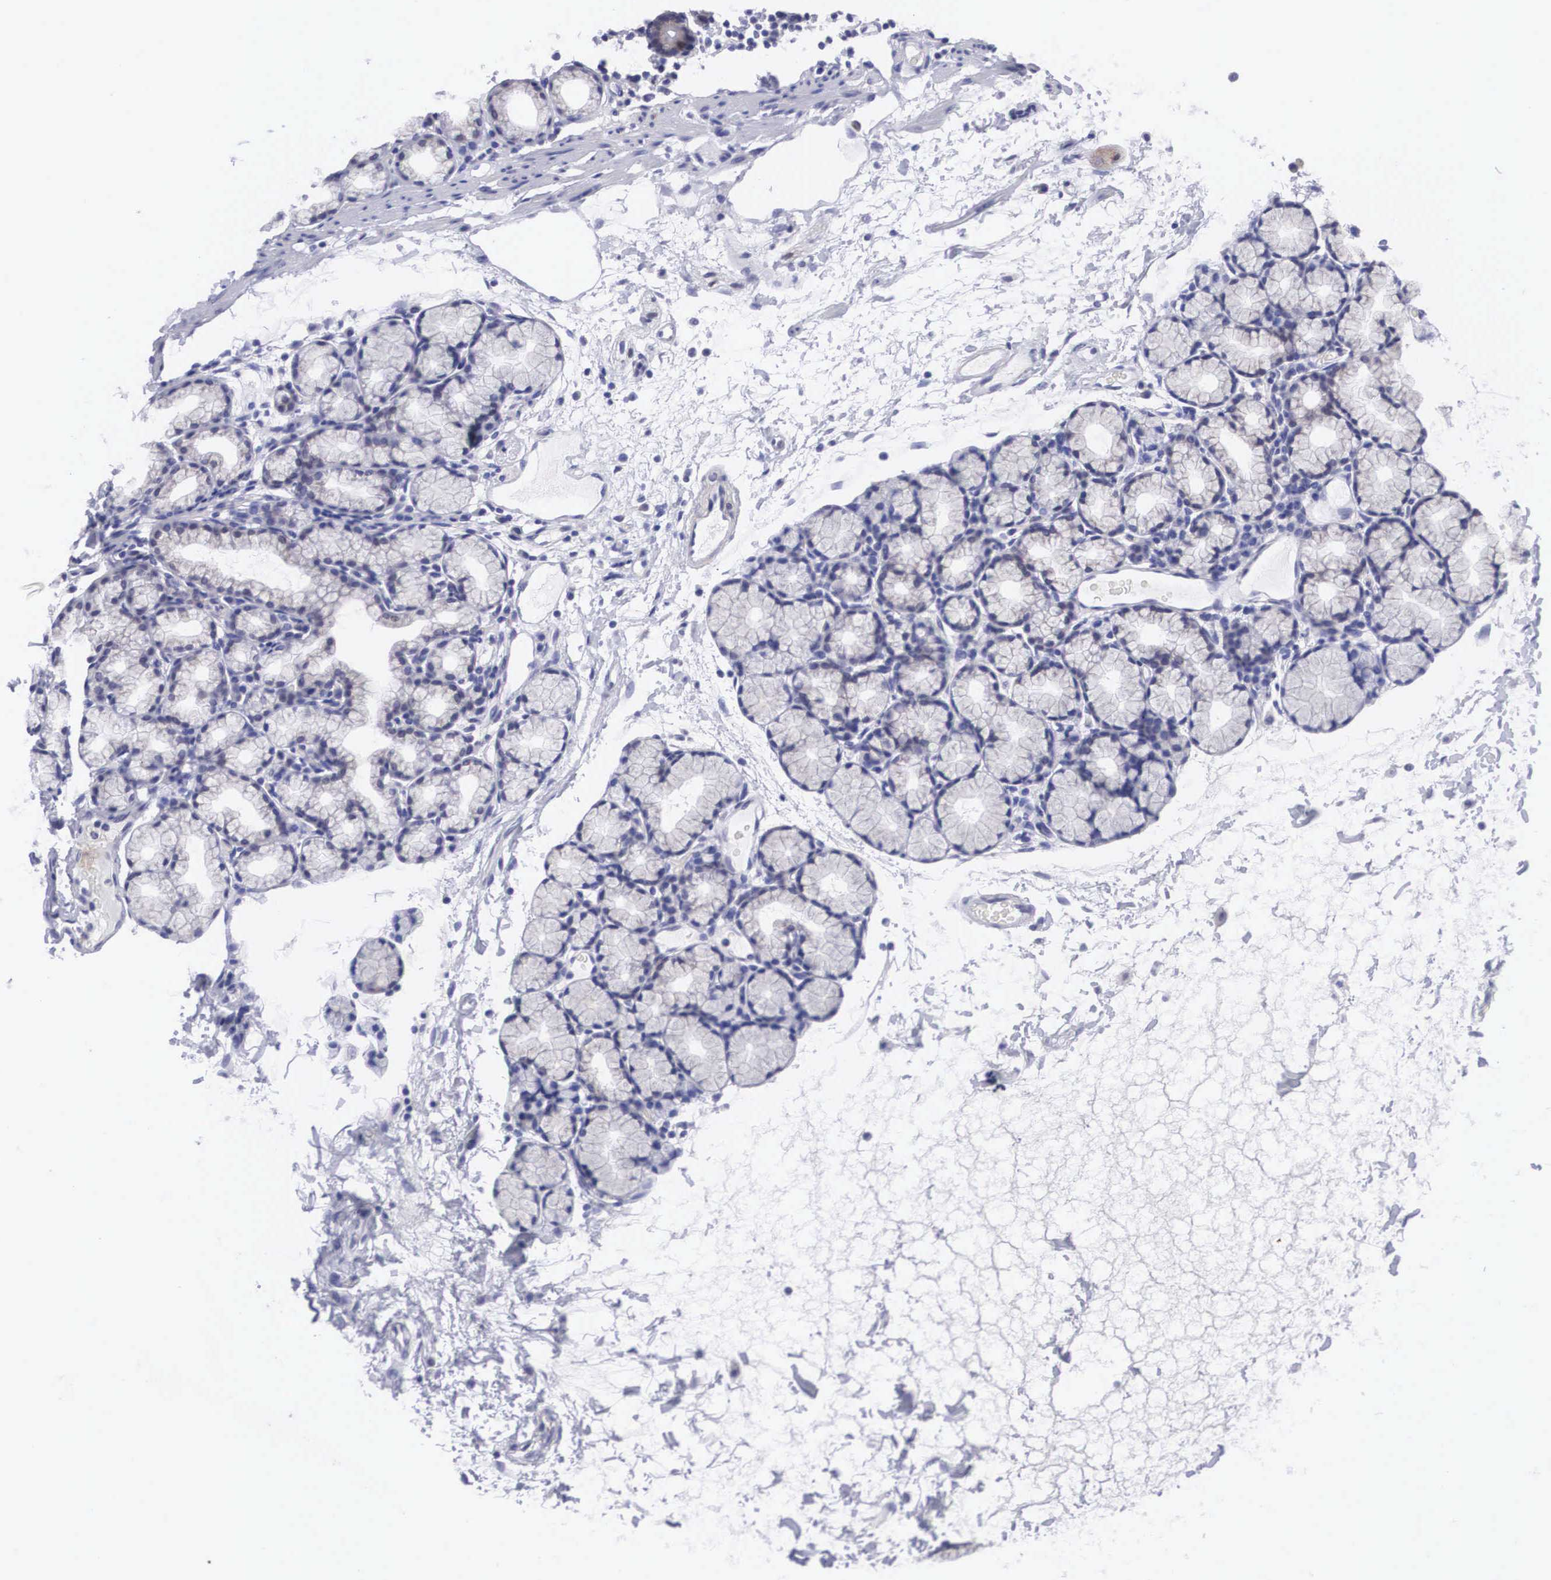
{"staining": {"intensity": "moderate", "quantity": "<25%", "location": "nuclear"}, "tissue": "duodenum", "cell_type": "Glandular cells", "image_type": "normal", "snomed": [{"axis": "morphology", "description": "Normal tissue, NOS"}, {"axis": "topography", "description": "Duodenum"}], "caption": "Immunohistochemistry of unremarkable duodenum displays low levels of moderate nuclear positivity in about <25% of glandular cells. Nuclei are stained in blue.", "gene": "SOX11", "patient": {"sex": "female", "age": 48}}